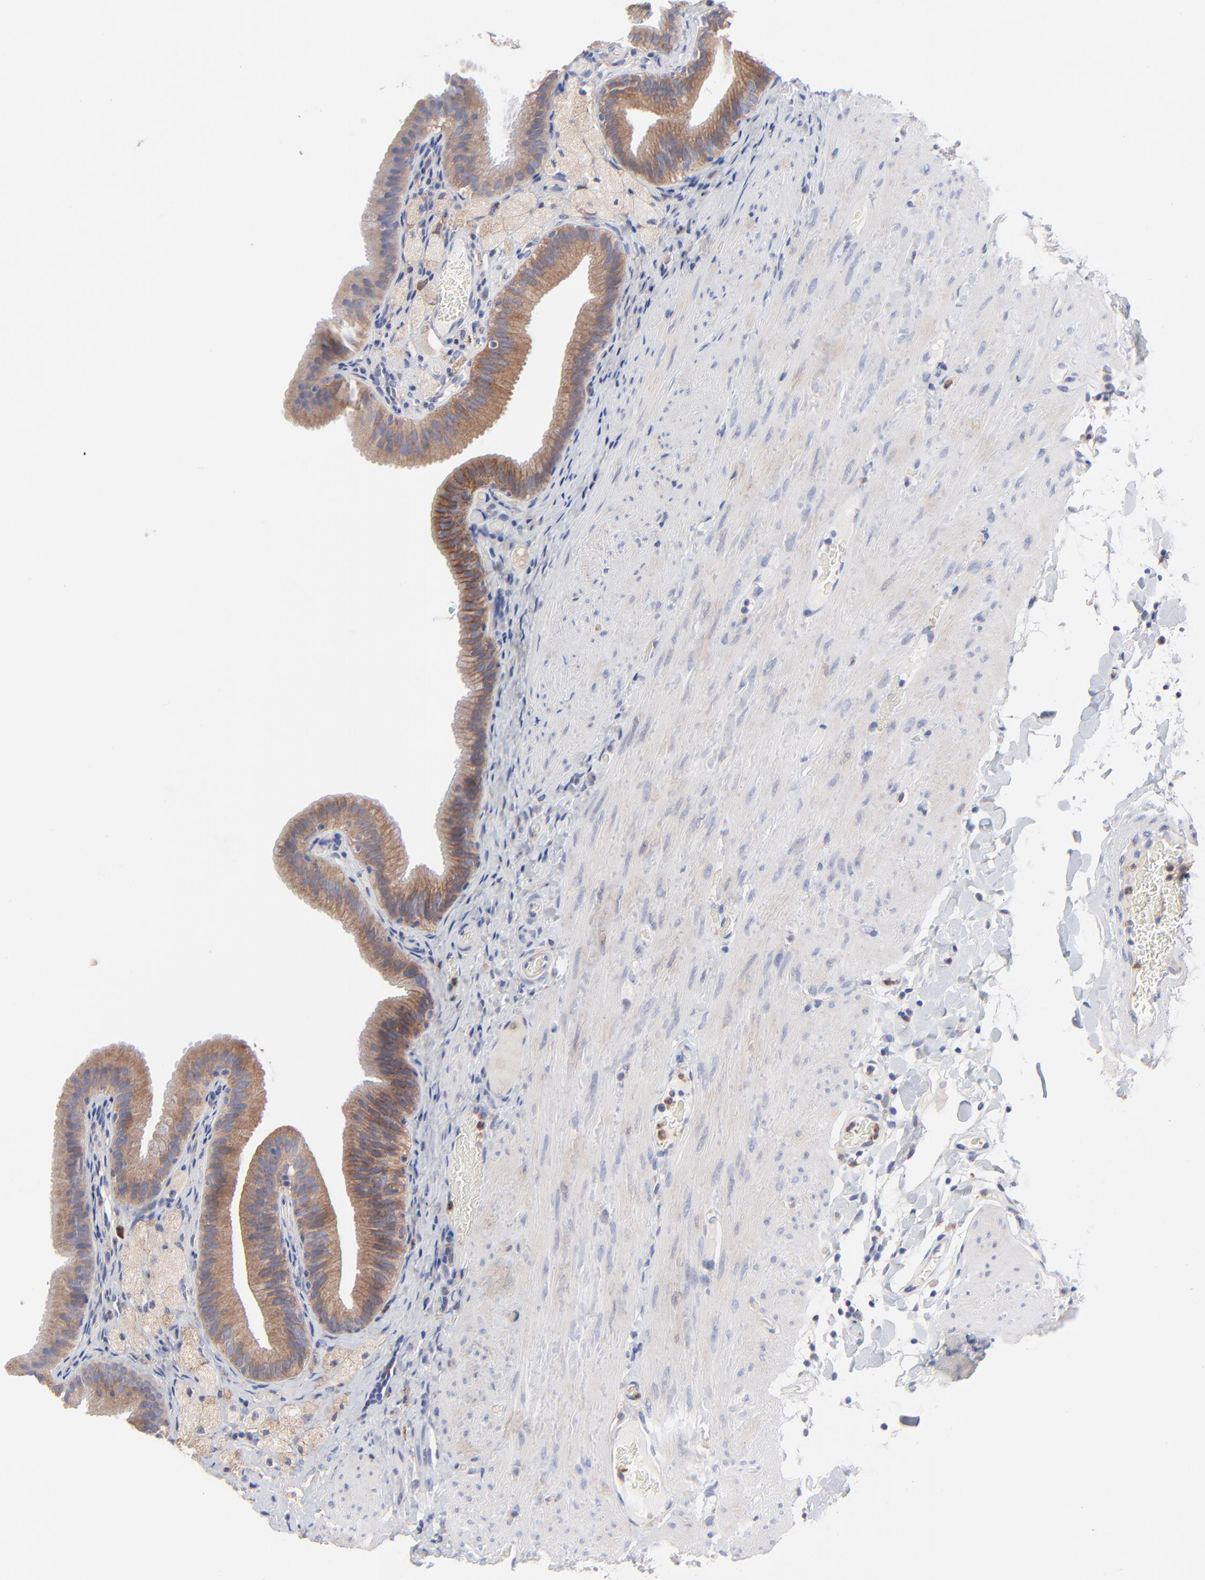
{"staining": {"intensity": "moderate", "quantity": ">75%", "location": "cytoplasmic/membranous"}, "tissue": "gallbladder", "cell_type": "Glandular cells", "image_type": "normal", "snomed": [{"axis": "morphology", "description": "Normal tissue, NOS"}, {"axis": "topography", "description": "Gallbladder"}], "caption": "Immunohistochemical staining of normal human gallbladder demonstrates medium levels of moderate cytoplasmic/membranous positivity in about >75% of glandular cells.", "gene": "PPFIBP2", "patient": {"sex": "female", "age": 24}}